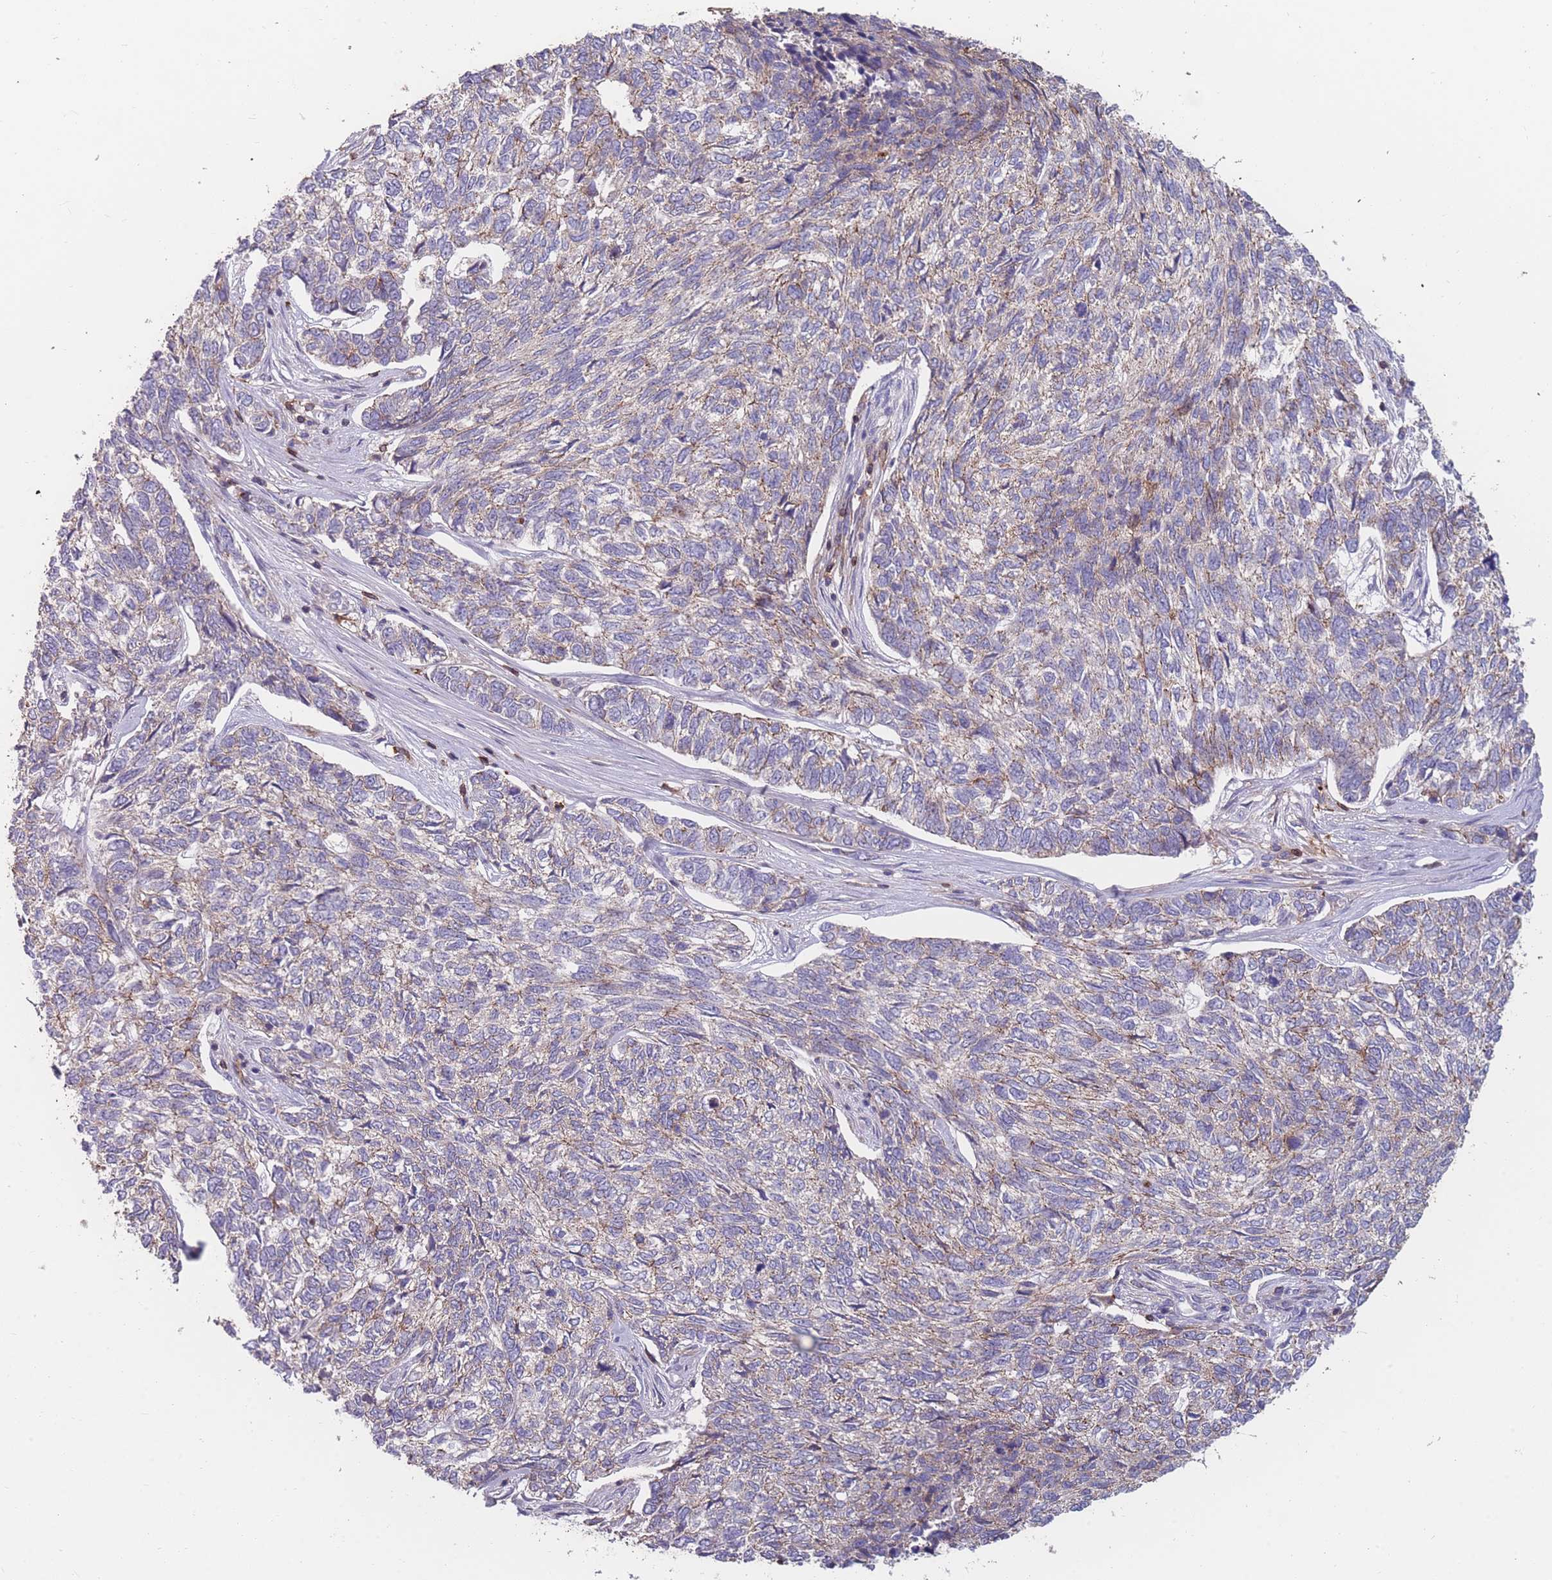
{"staining": {"intensity": "weak", "quantity": "<25%", "location": "cytoplasmic/membranous"}, "tissue": "skin cancer", "cell_type": "Tumor cells", "image_type": "cancer", "snomed": [{"axis": "morphology", "description": "Basal cell carcinoma"}, {"axis": "topography", "description": "Skin"}], "caption": "IHC photomicrograph of skin cancer (basal cell carcinoma) stained for a protein (brown), which displays no staining in tumor cells.", "gene": "CD33", "patient": {"sex": "female", "age": 65}}